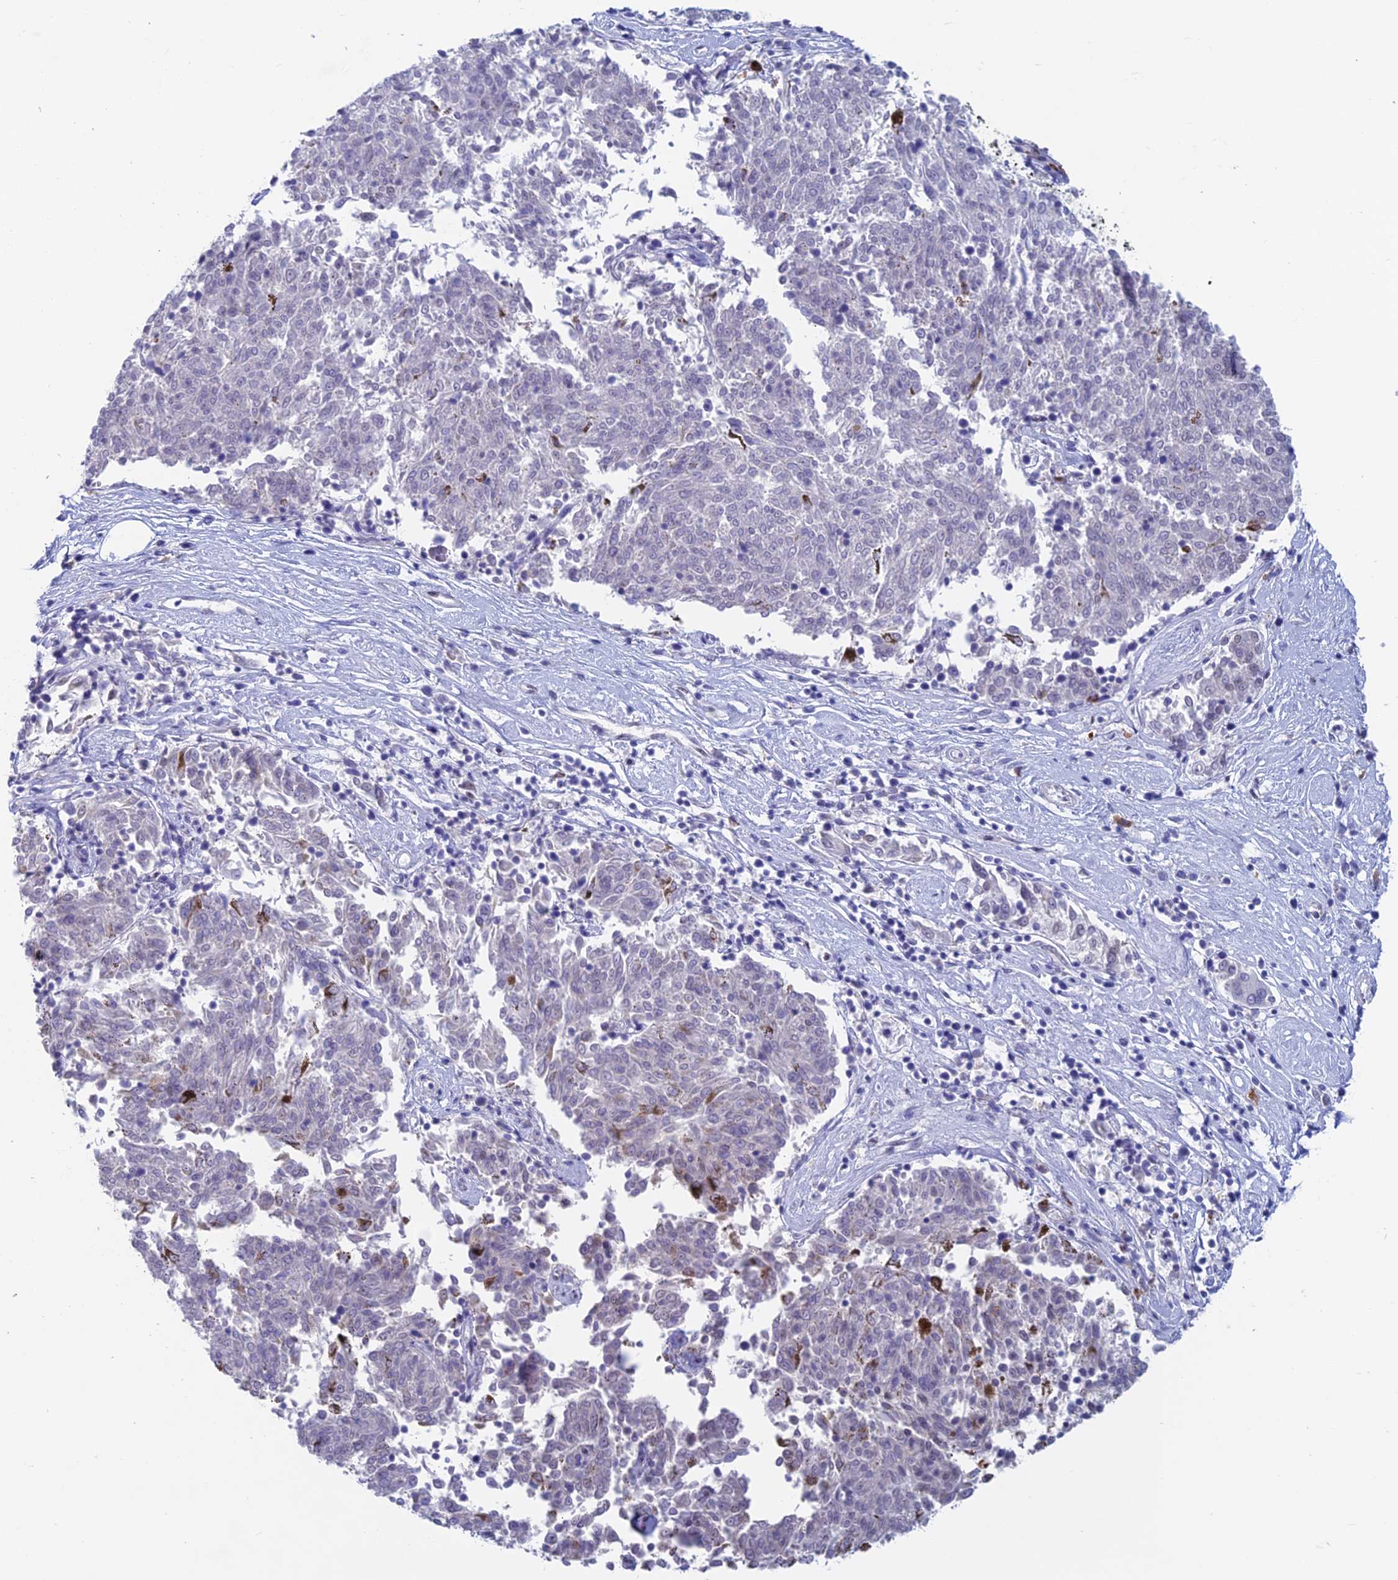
{"staining": {"intensity": "negative", "quantity": "none", "location": "none"}, "tissue": "melanoma", "cell_type": "Tumor cells", "image_type": "cancer", "snomed": [{"axis": "morphology", "description": "Malignant melanoma, NOS"}, {"axis": "topography", "description": "Skin"}], "caption": "DAB immunohistochemical staining of malignant melanoma reveals no significant staining in tumor cells.", "gene": "NOL4L", "patient": {"sex": "female", "age": 72}}